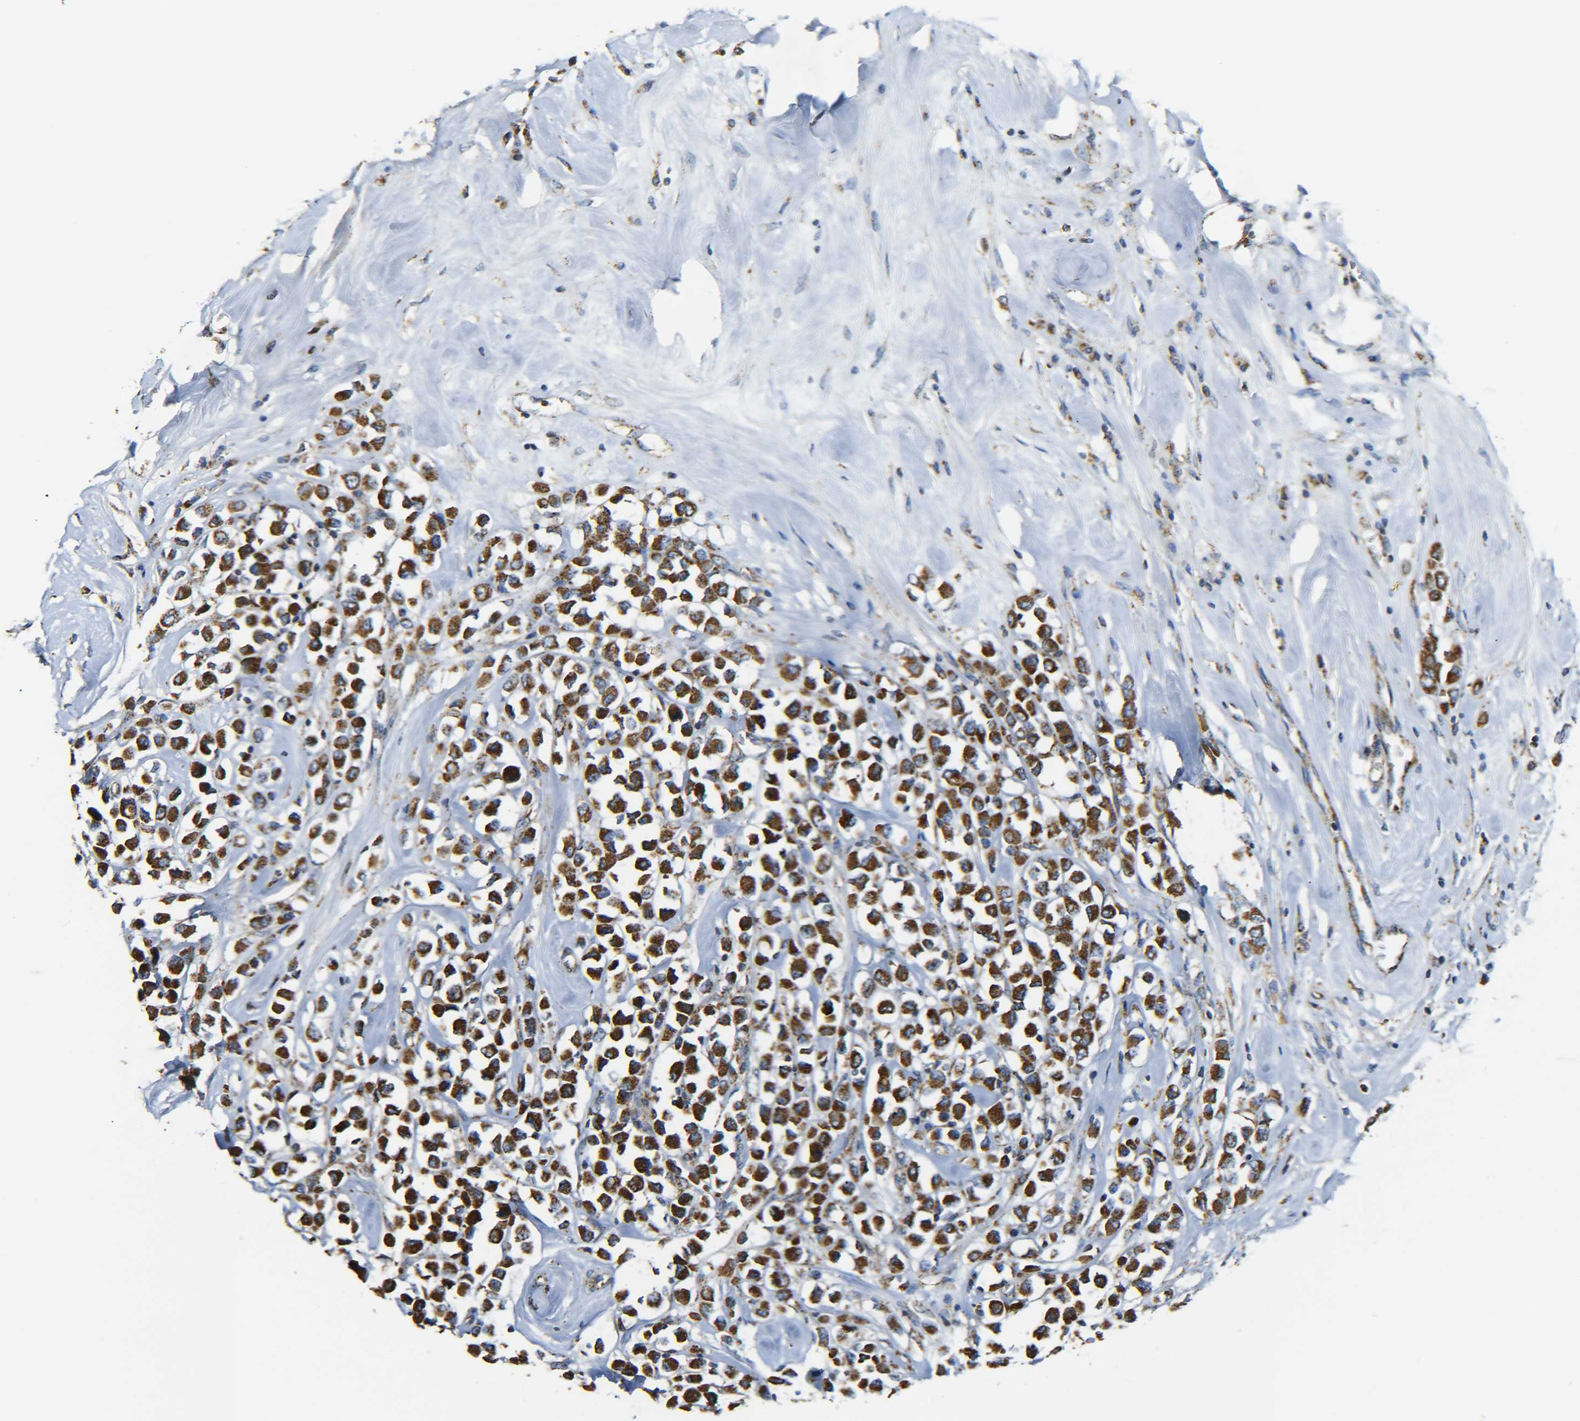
{"staining": {"intensity": "strong", "quantity": ">75%", "location": "cytoplasmic/membranous"}, "tissue": "breast cancer", "cell_type": "Tumor cells", "image_type": "cancer", "snomed": [{"axis": "morphology", "description": "Duct carcinoma"}, {"axis": "topography", "description": "Breast"}], "caption": "This image displays breast cancer (infiltrating ductal carcinoma) stained with IHC to label a protein in brown. The cytoplasmic/membranous of tumor cells show strong positivity for the protein. Nuclei are counter-stained blue.", "gene": "NR3C2", "patient": {"sex": "female", "age": 61}}